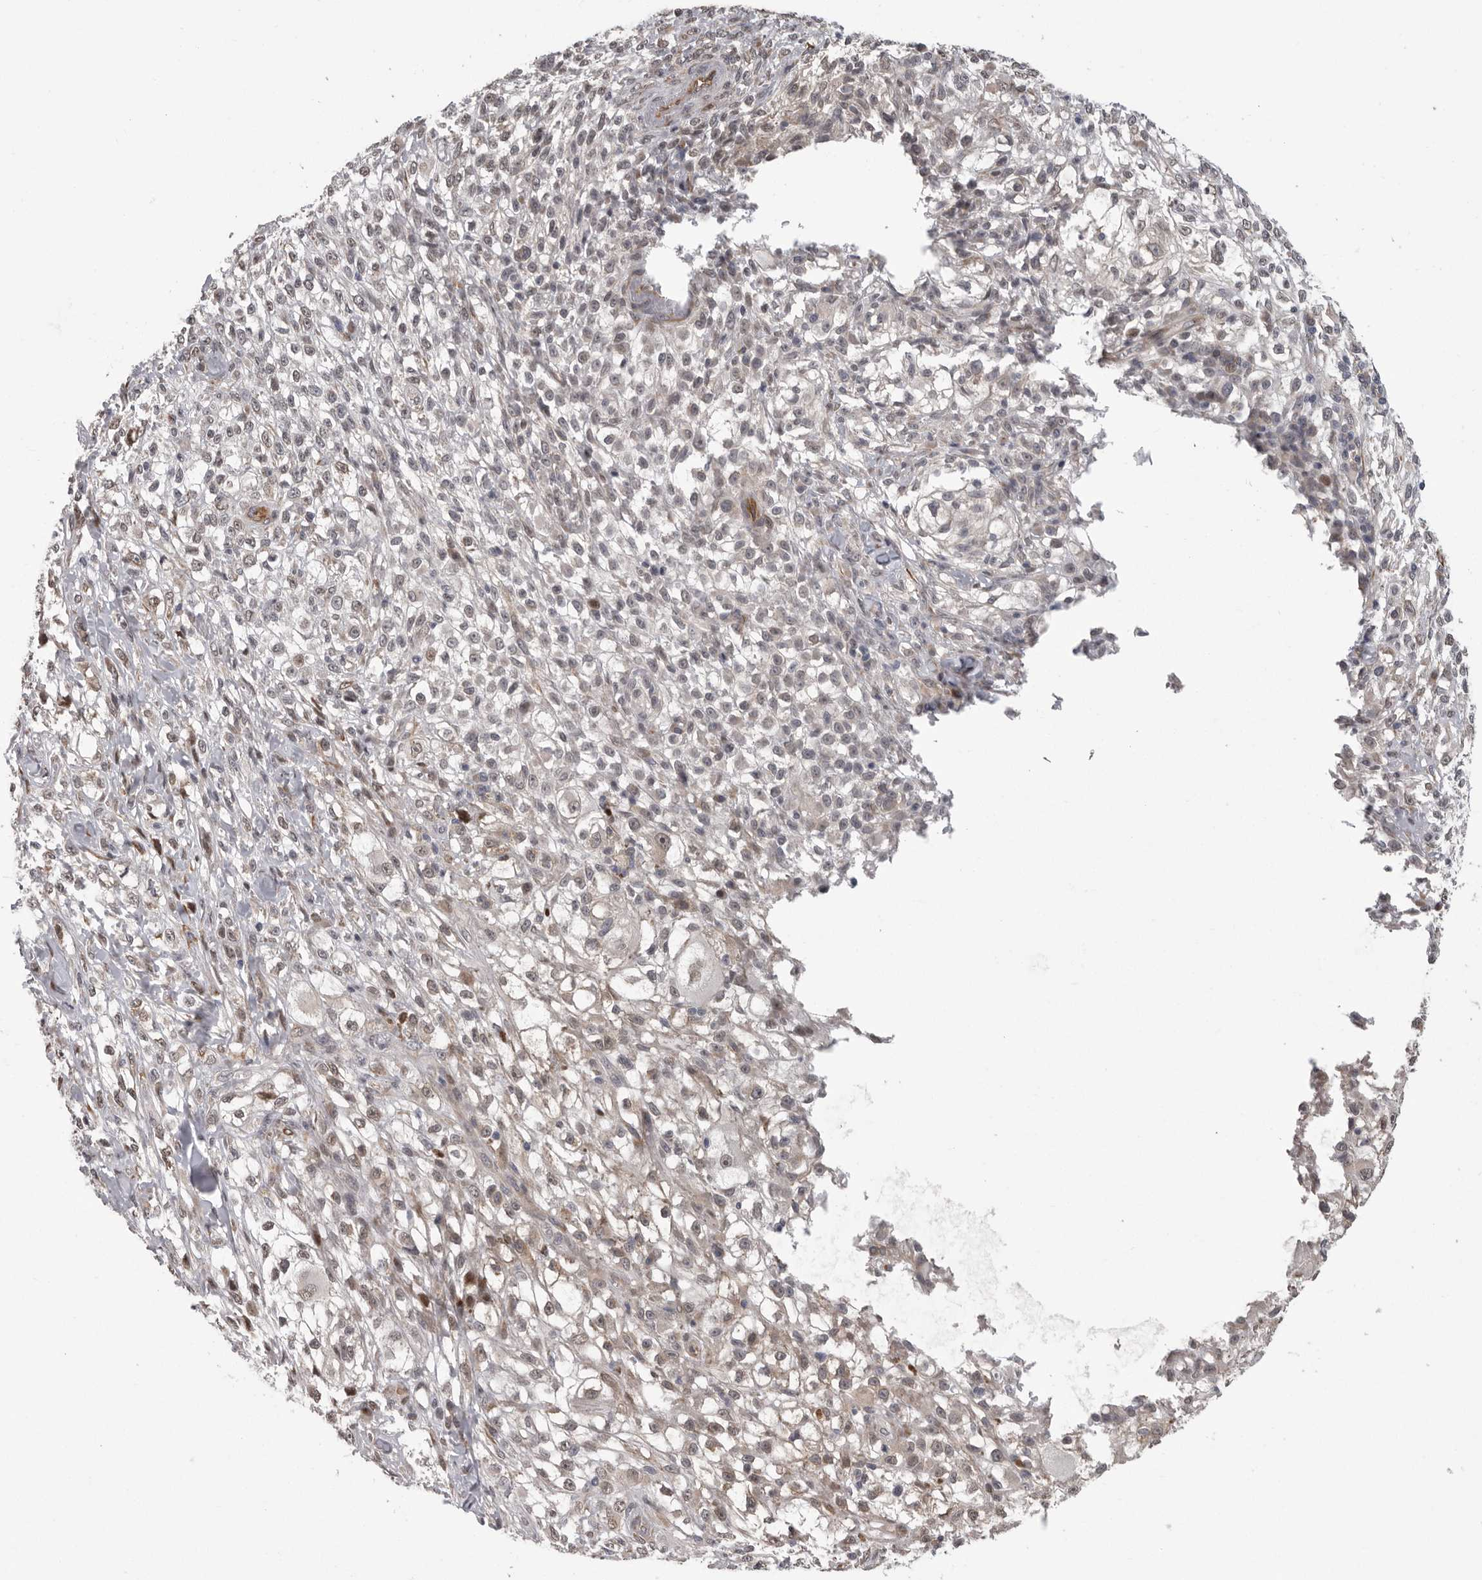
{"staining": {"intensity": "negative", "quantity": "none", "location": "none"}, "tissue": "melanoma", "cell_type": "Tumor cells", "image_type": "cancer", "snomed": [{"axis": "morphology", "description": "Malignant melanoma, NOS"}, {"axis": "topography", "description": "Skin of head"}], "caption": "DAB immunohistochemical staining of melanoma reveals no significant staining in tumor cells.", "gene": "RALGPS2", "patient": {"sex": "male", "age": 83}}